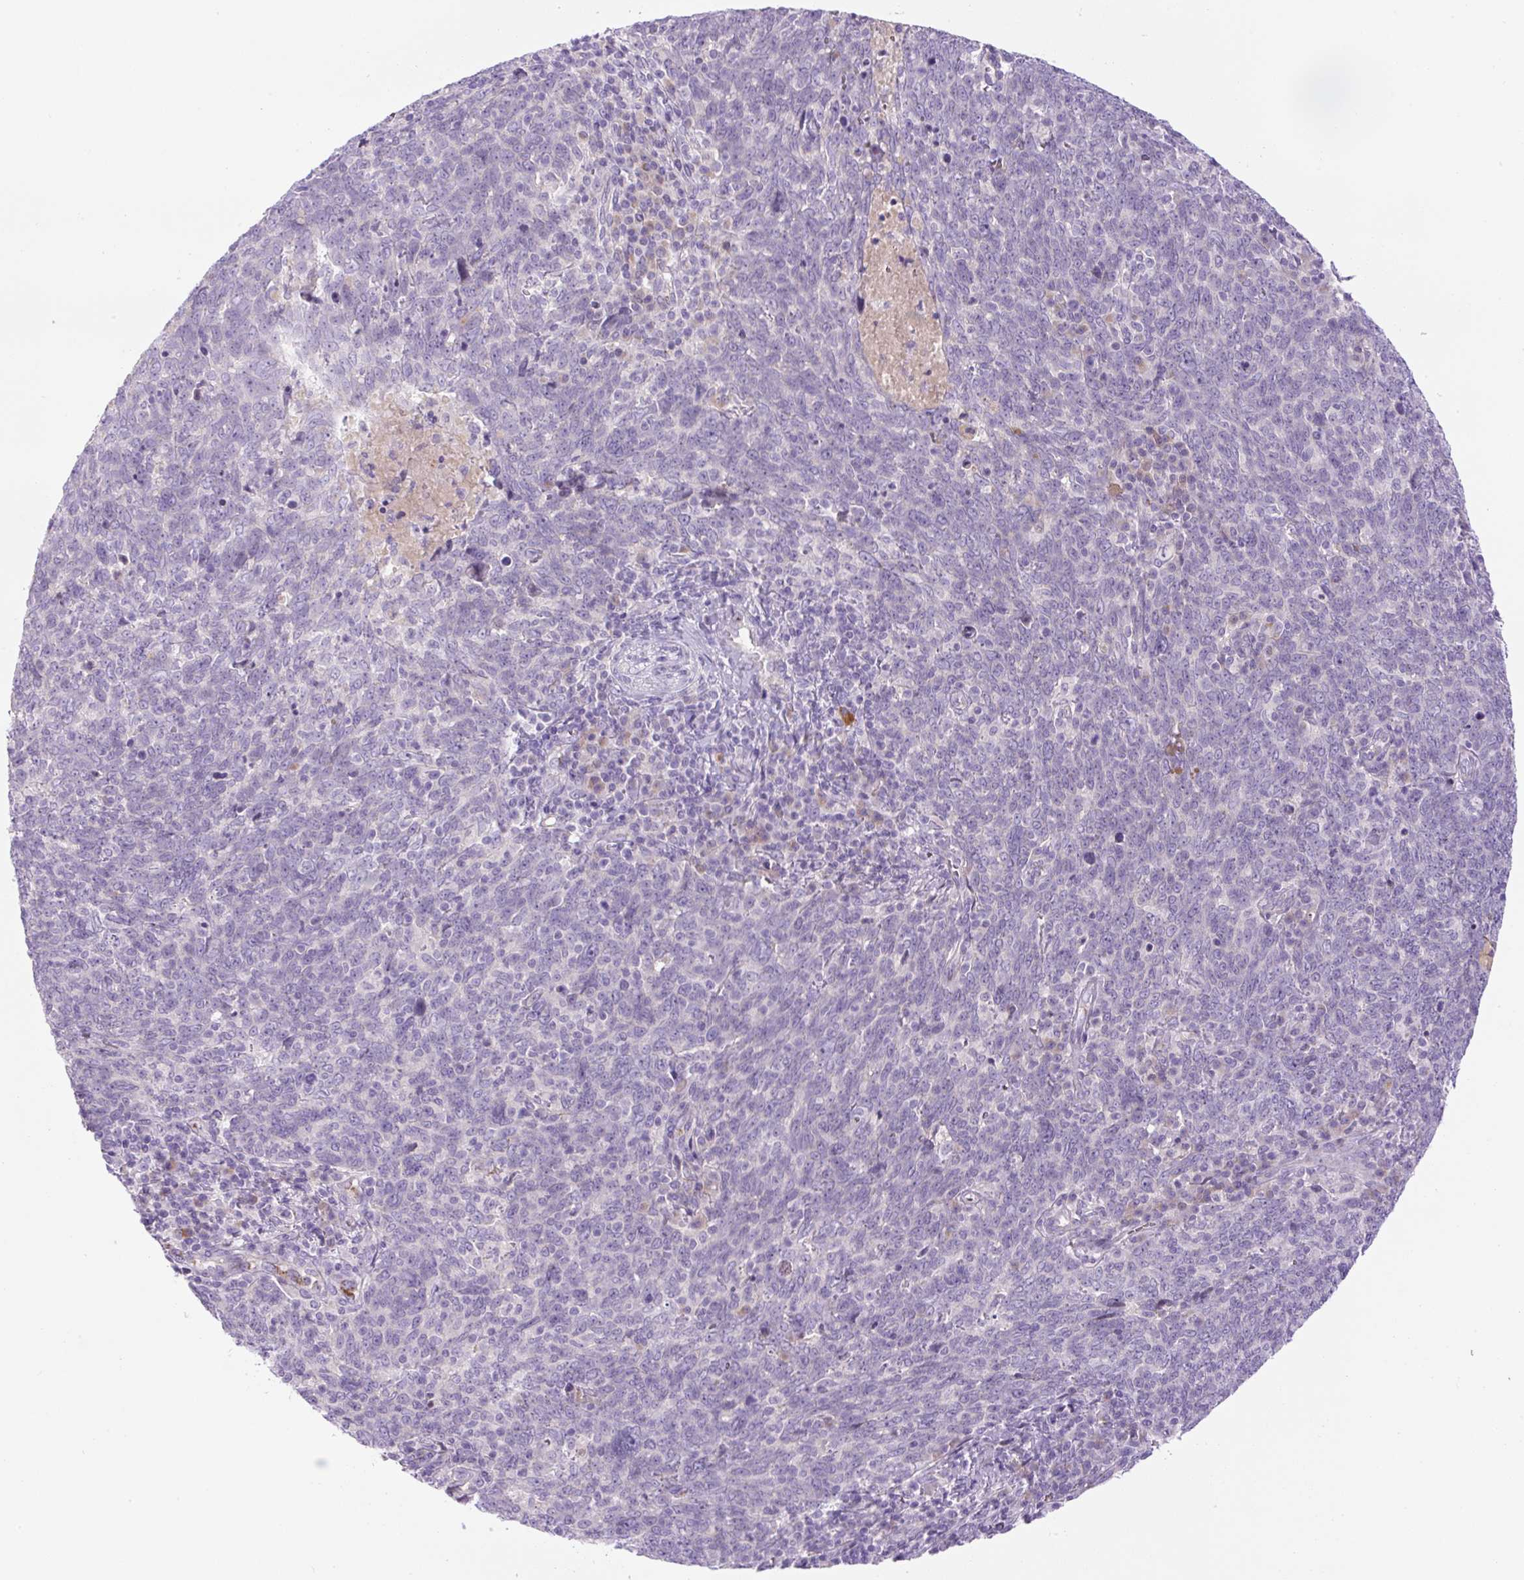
{"staining": {"intensity": "negative", "quantity": "none", "location": "none"}, "tissue": "lung cancer", "cell_type": "Tumor cells", "image_type": "cancer", "snomed": [{"axis": "morphology", "description": "Squamous cell carcinoma, NOS"}, {"axis": "topography", "description": "Lung"}], "caption": "Immunohistochemistry image of human lung squamous cell carcinoma stained for a protein (brown), which reveals no staining in tumor cells. (IHC, brightfield microscopy, high magnification).", "gene": "RSPO4", "patient": {"sex": "female", "age": 72}}